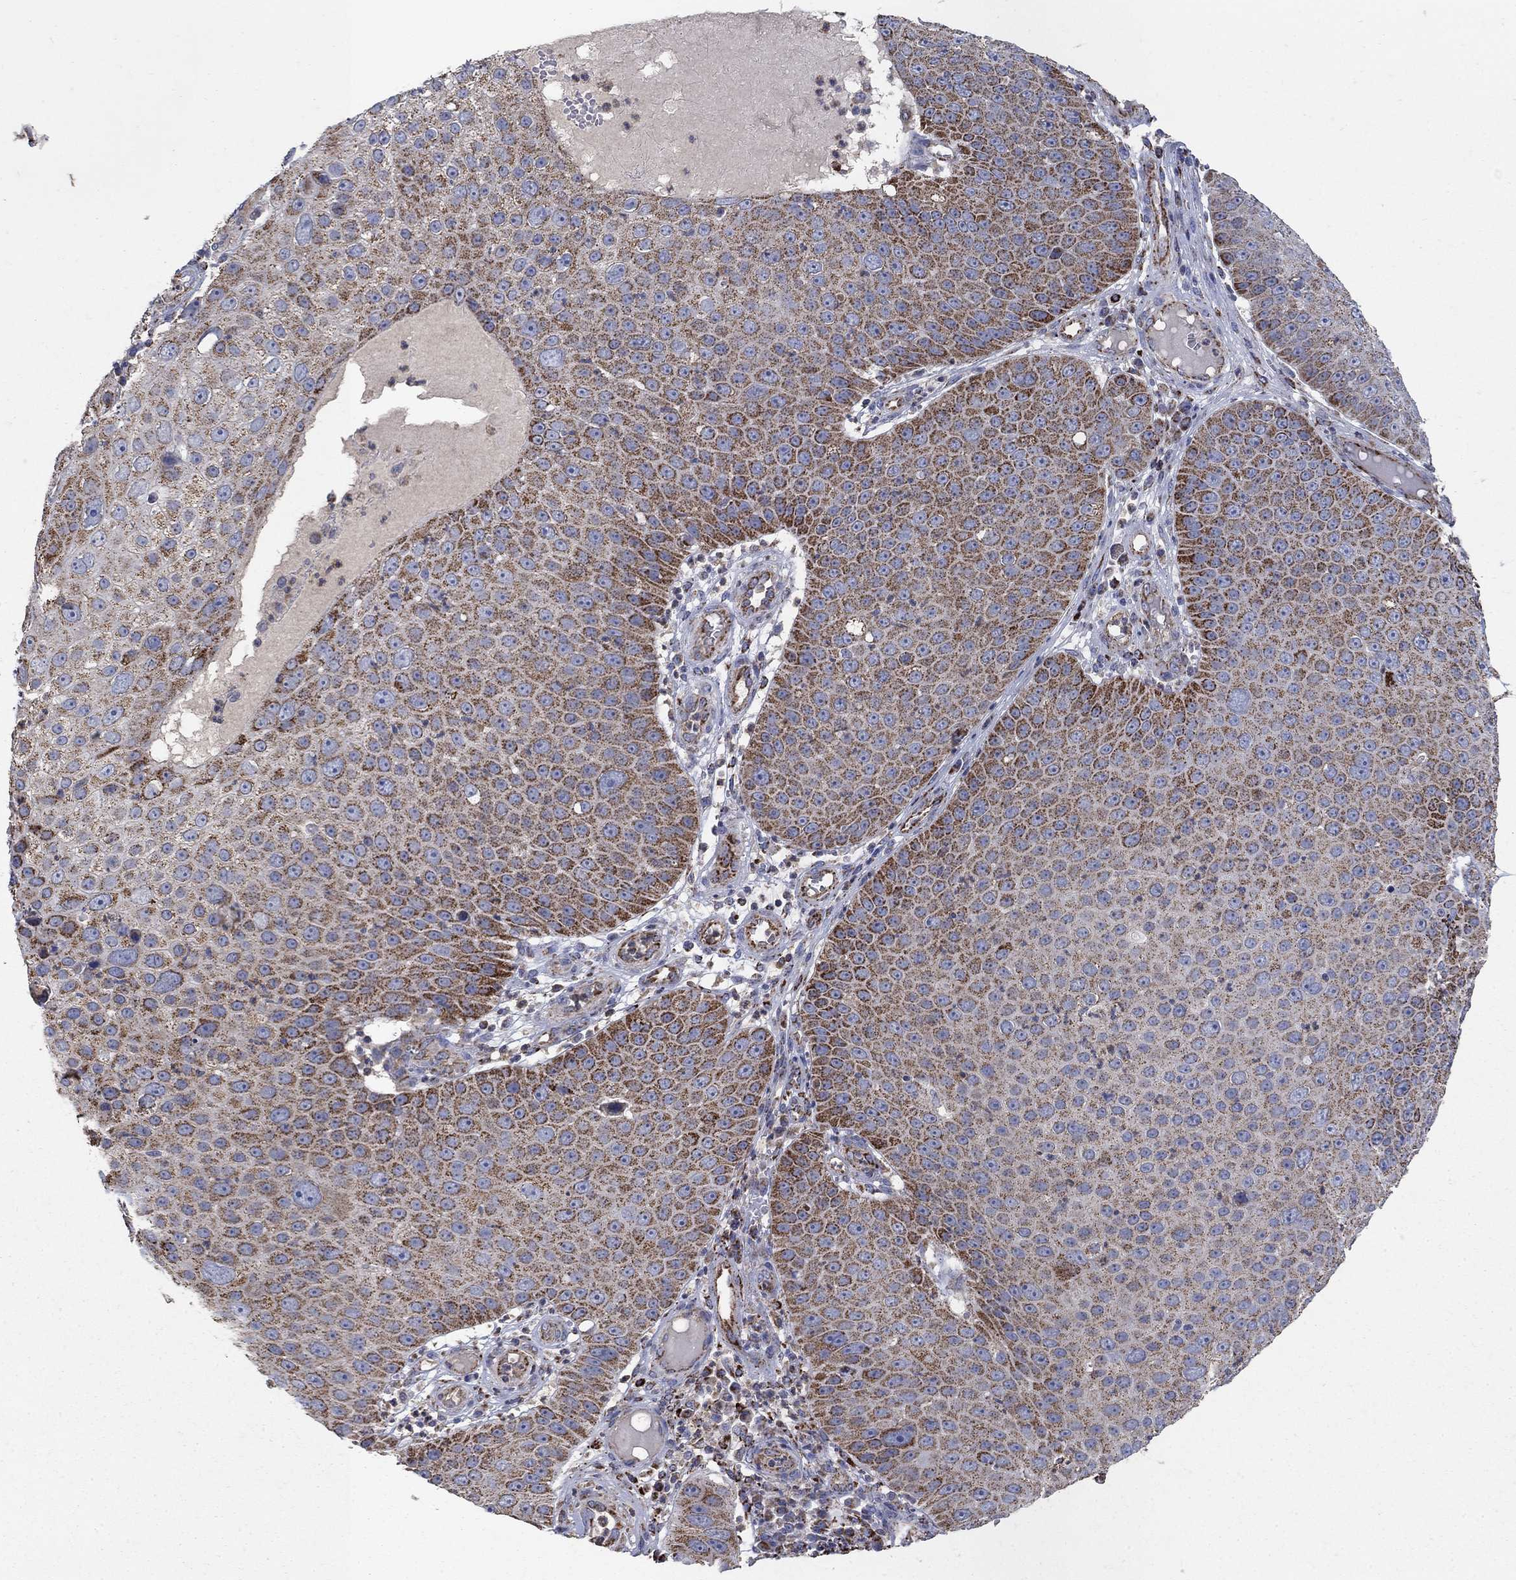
{"staining": {"intensity": "strong", "quantity": "<25%", "location": "cytoplasmic/membranous"}, "tissue": "skin cancer", "cell_type": "Tumor cells", "image_type": "cancer", "snomed": [{"axis": "morphology", "description": "Squamous cell carcinoma, NOS"}, {"axis": "topography", "description": "Skin"}], "caption": "IHC staining of skin squamous cell carcinoma, which exhibits medium levels of strong cytoplasmic/membranous staining in approximately <25% of tumor cells indicating strong cytoplasmic/membranous protein expression. The staining was performed using DAB (3,3'-diaminobenzidine) (brown) for protein detection and nuclei were counterstained in hematoxylin (blue).", "gene": "PNPLA2", "patient": {"sex": "male", "age": 71}}